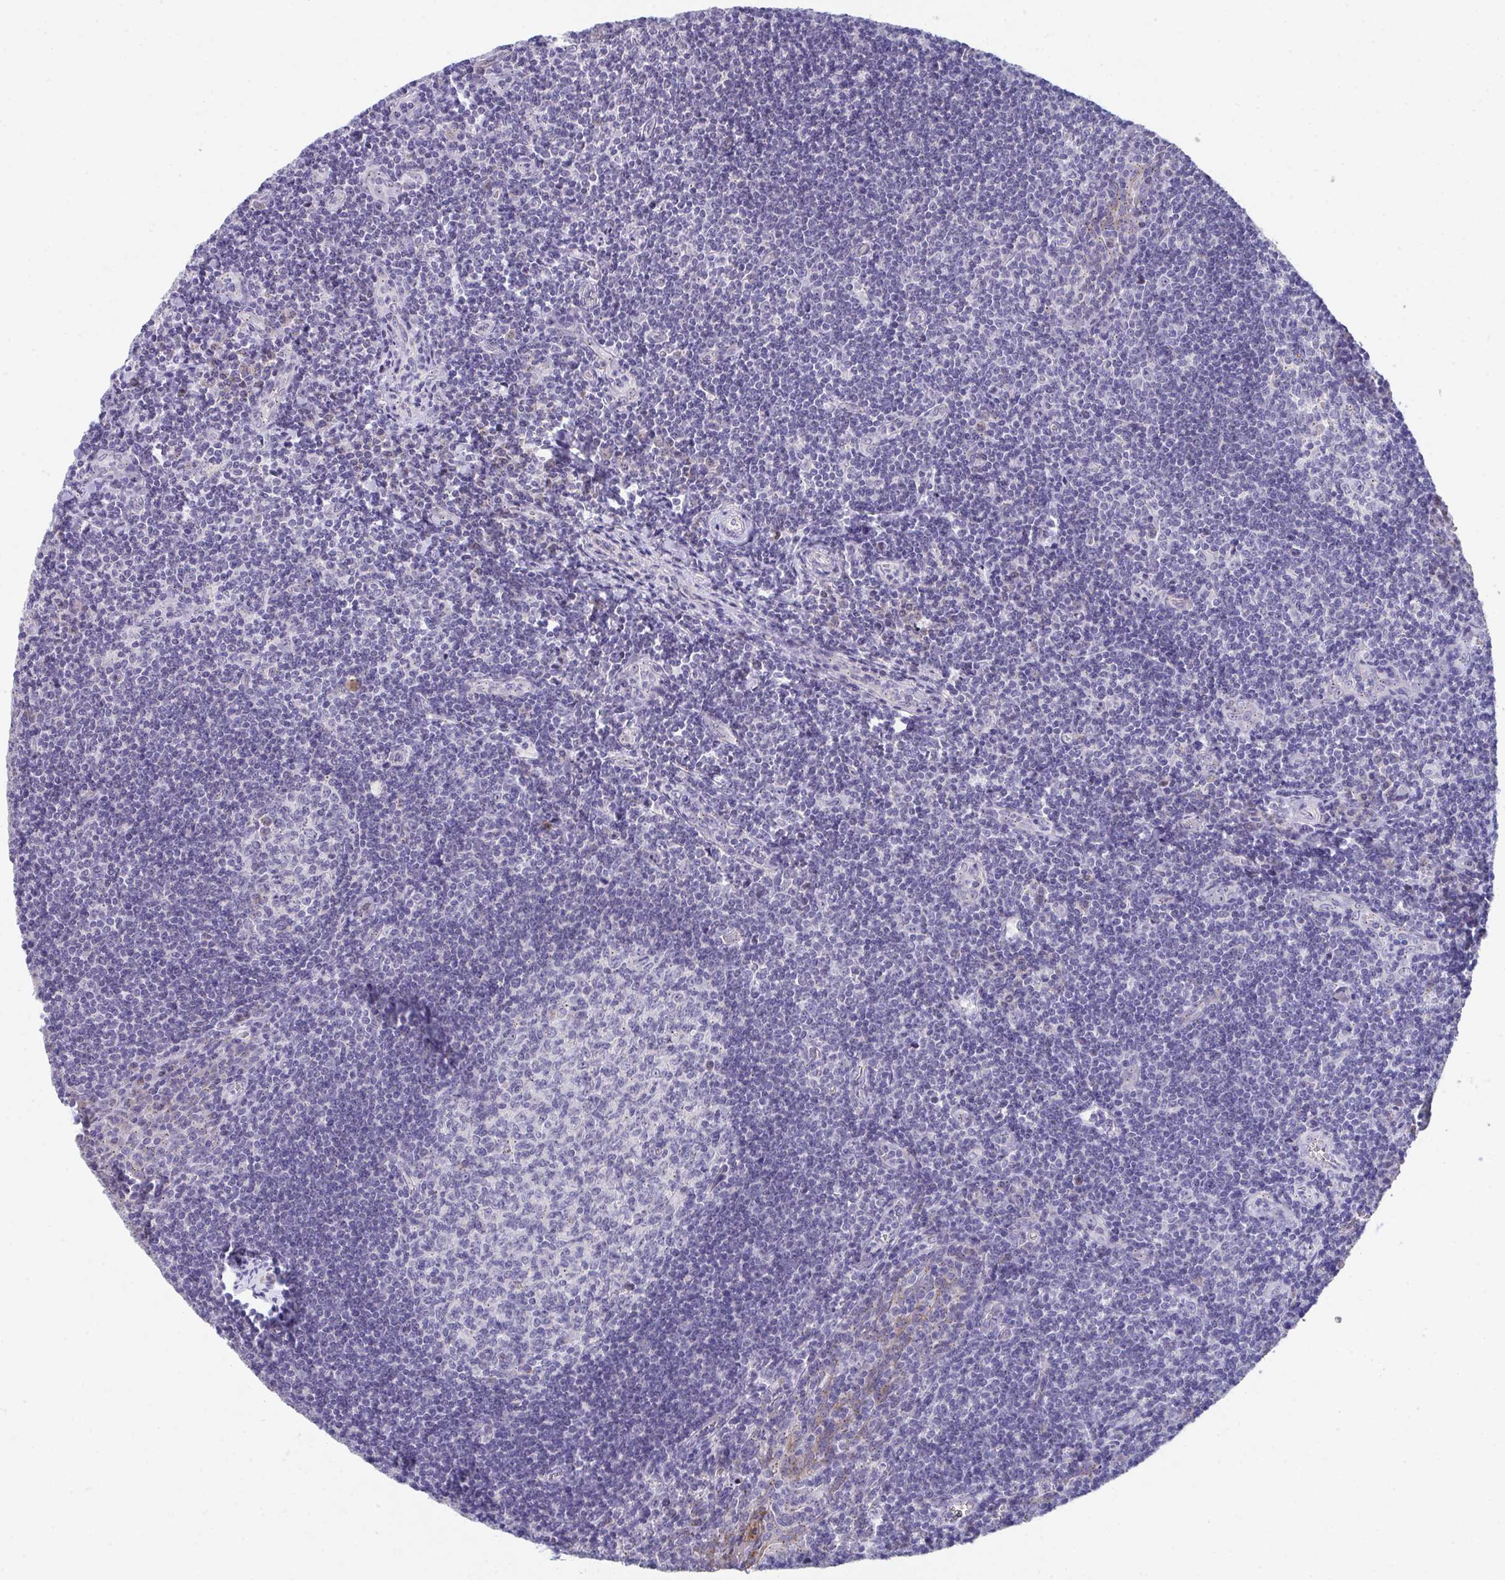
{"staining": {"intensity": "negative", "quantity": "none", "location": "none"}, "tissue": "tonsil", "cell_type": "Germinal center cells", "image_type": "normal", "snomed": [{"axis": "morphology", "description": "Normal tissue, NOS"}, {"axis": "morphology", "description": "Inflammation, NOS"}, {"axis": "topography", "description": "Tonsil"}], "caption": "A high-resolution image shows immunohistochemistry staining of benign tonsil, which reveals no significant staining in germinal center cells. (DAB immunohistochemistry with hematoxylin counter stain).", "gene": "TMPRSS2", "patient": {"sex": "female", "age": 31}}